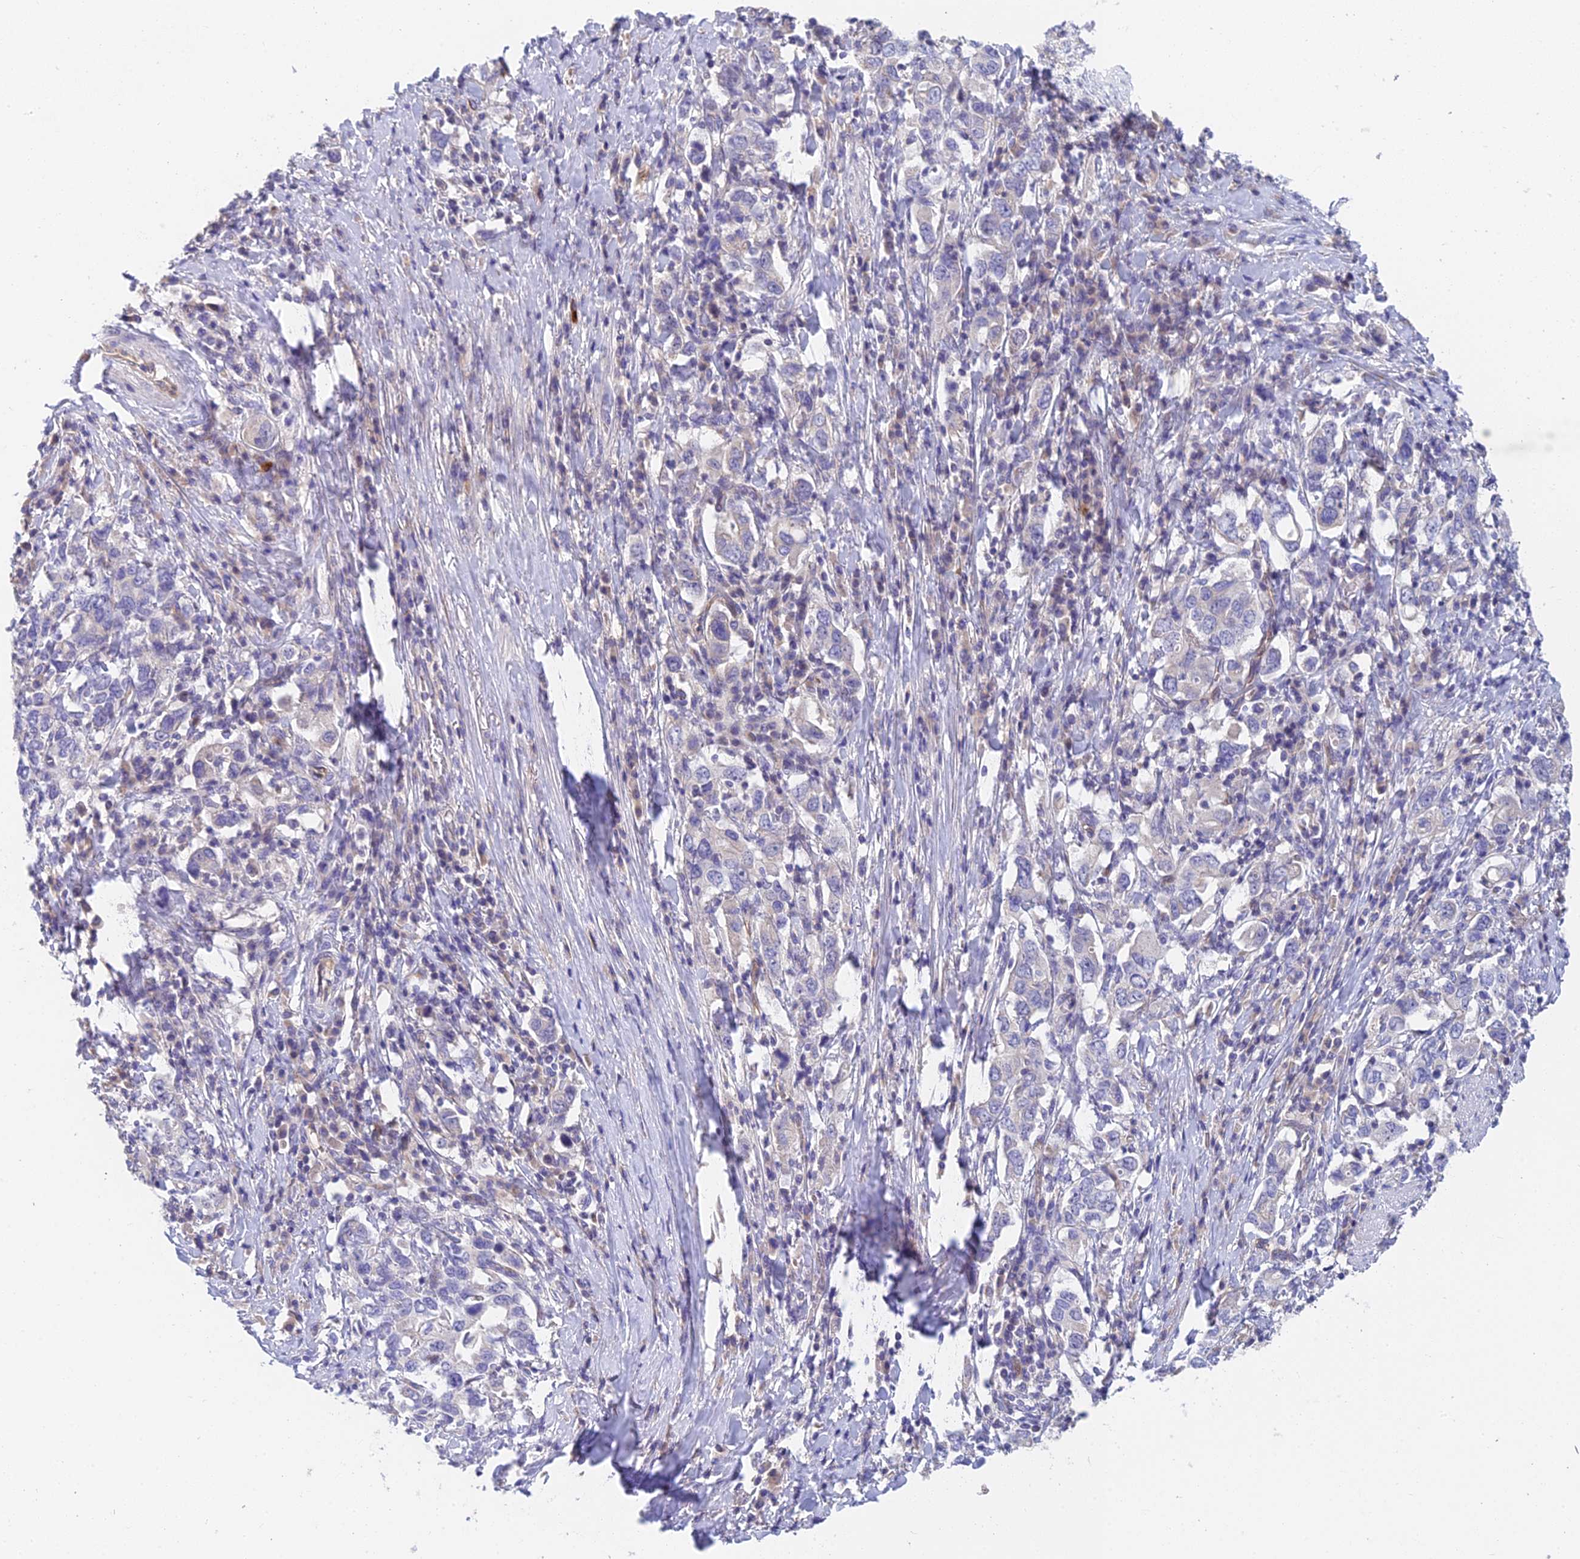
{"staining": {"intensity": "negative", "quantity": "none", "location": "none"}, "tissue": "stomach cancer", "cell_type": "Tumor cells", "image_type": "cancer", "snomed": [{"axis": "morphology", "description": "Adenocarcinoma, NOS"}, {"axis": "topography", "description": "Stomach, upper"}, {"axis": "topography", "description": "Stomach"}], "caption": "Immunohistochemical staining of human stomach adenocarcinoma demonstrates no significant staining in tumor cells.", "gene": "ADAMTS13", "patient": {"sex": "male", "age": 62}}